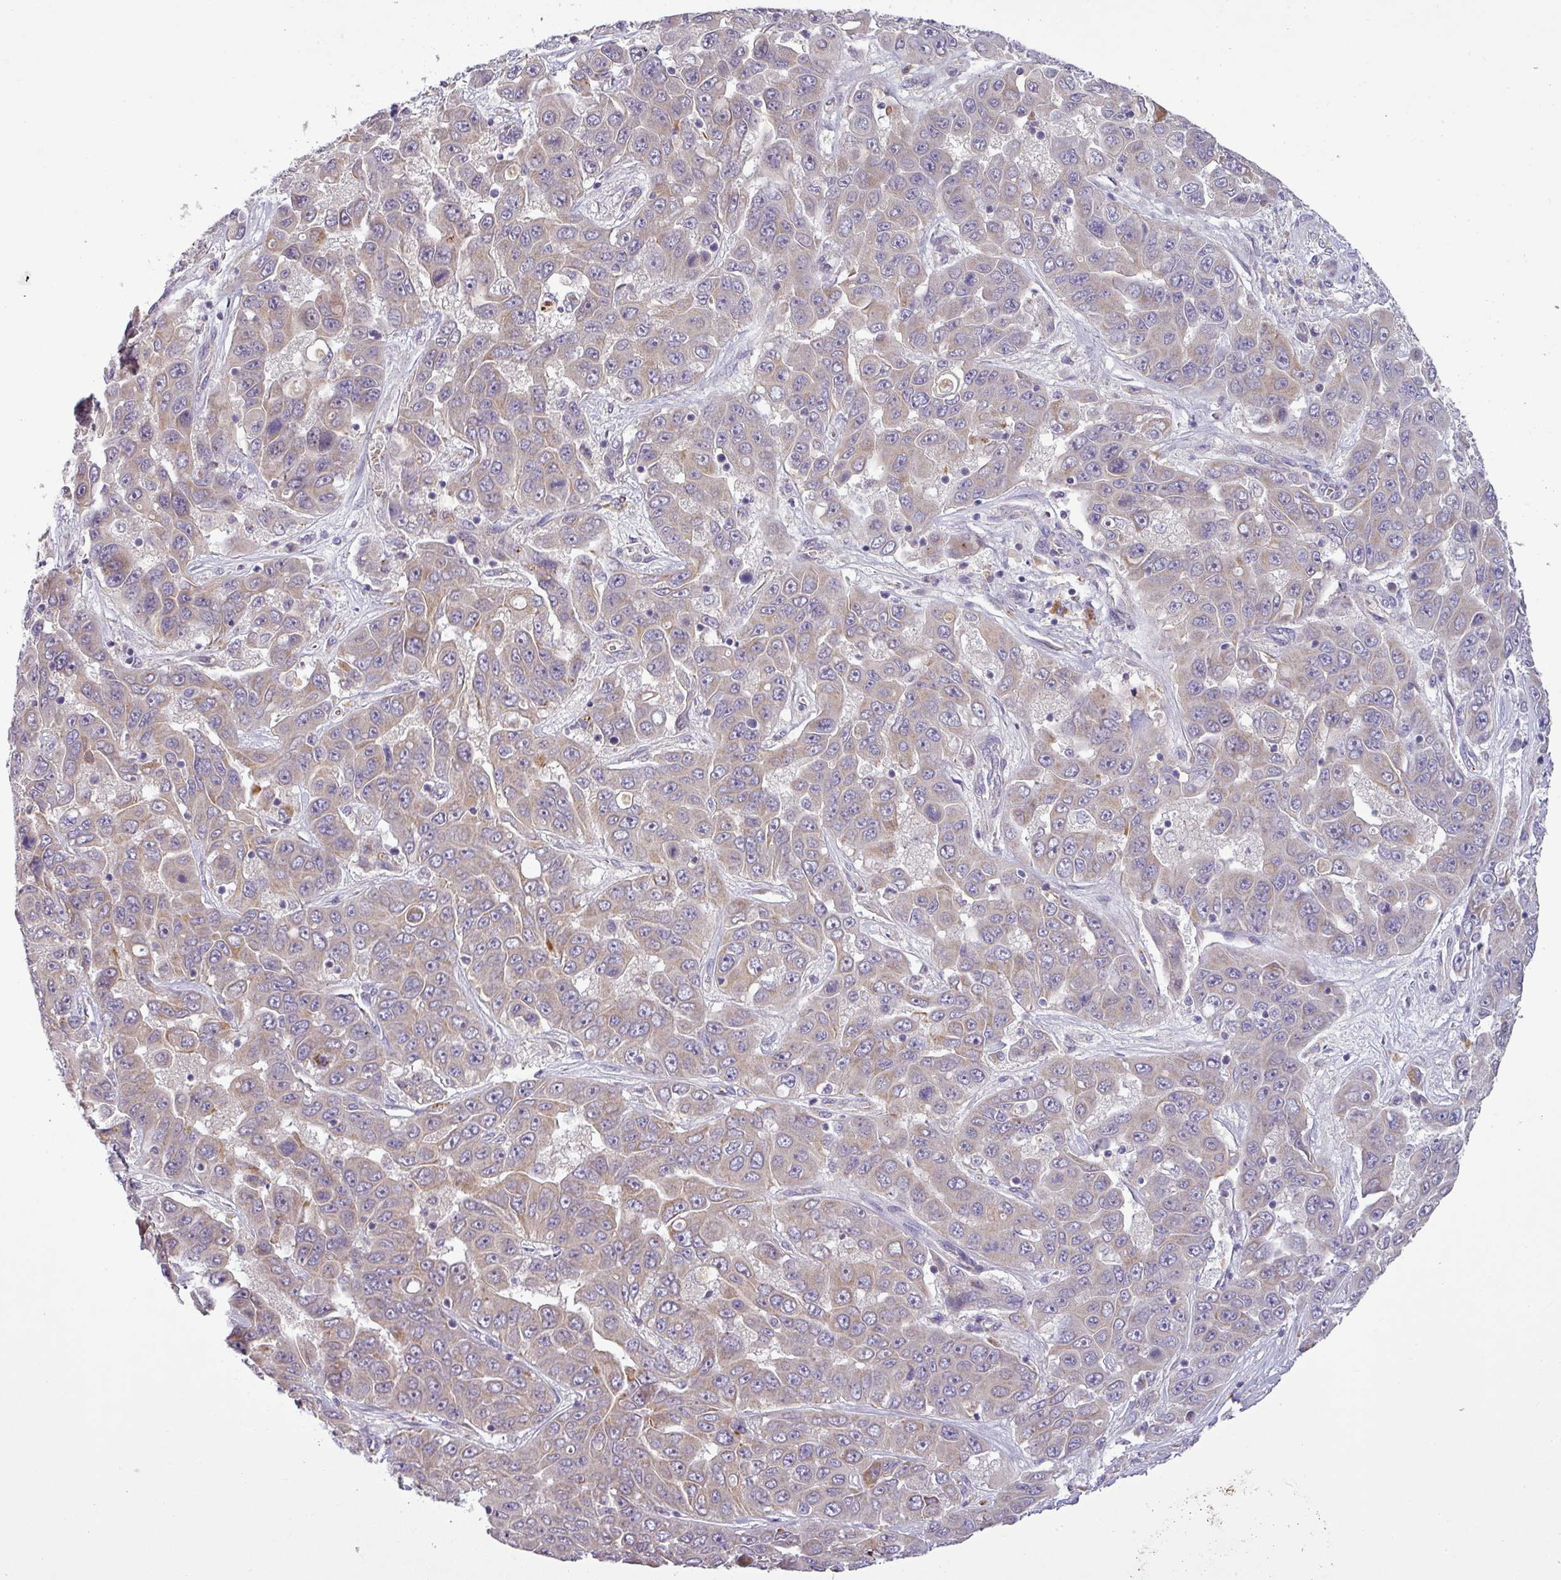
{"staining": {"intensity": "weak", "quantity": "25%-75%", "location": "cytoplasmic/membranous"}, "tissue": "liver cancer", "cell_type": "Tumor cells", "image_type": "cancer", "snomed": [{"axis": "morphology", "description": "Cholangiocarcinoma"}, {"axis": "topography", "description": "Liver"}], "caption": "Immunohistochemistry photomicrograph of human liver cholangiocarcinoma stained for a protein (brown), which exhibits low levels of weak cytoplasmic/membranous staining in approximately 25%-75% of tumor cells.", "gene": "PNMA6A", "patient": {"sex": "female", "age": 52}}